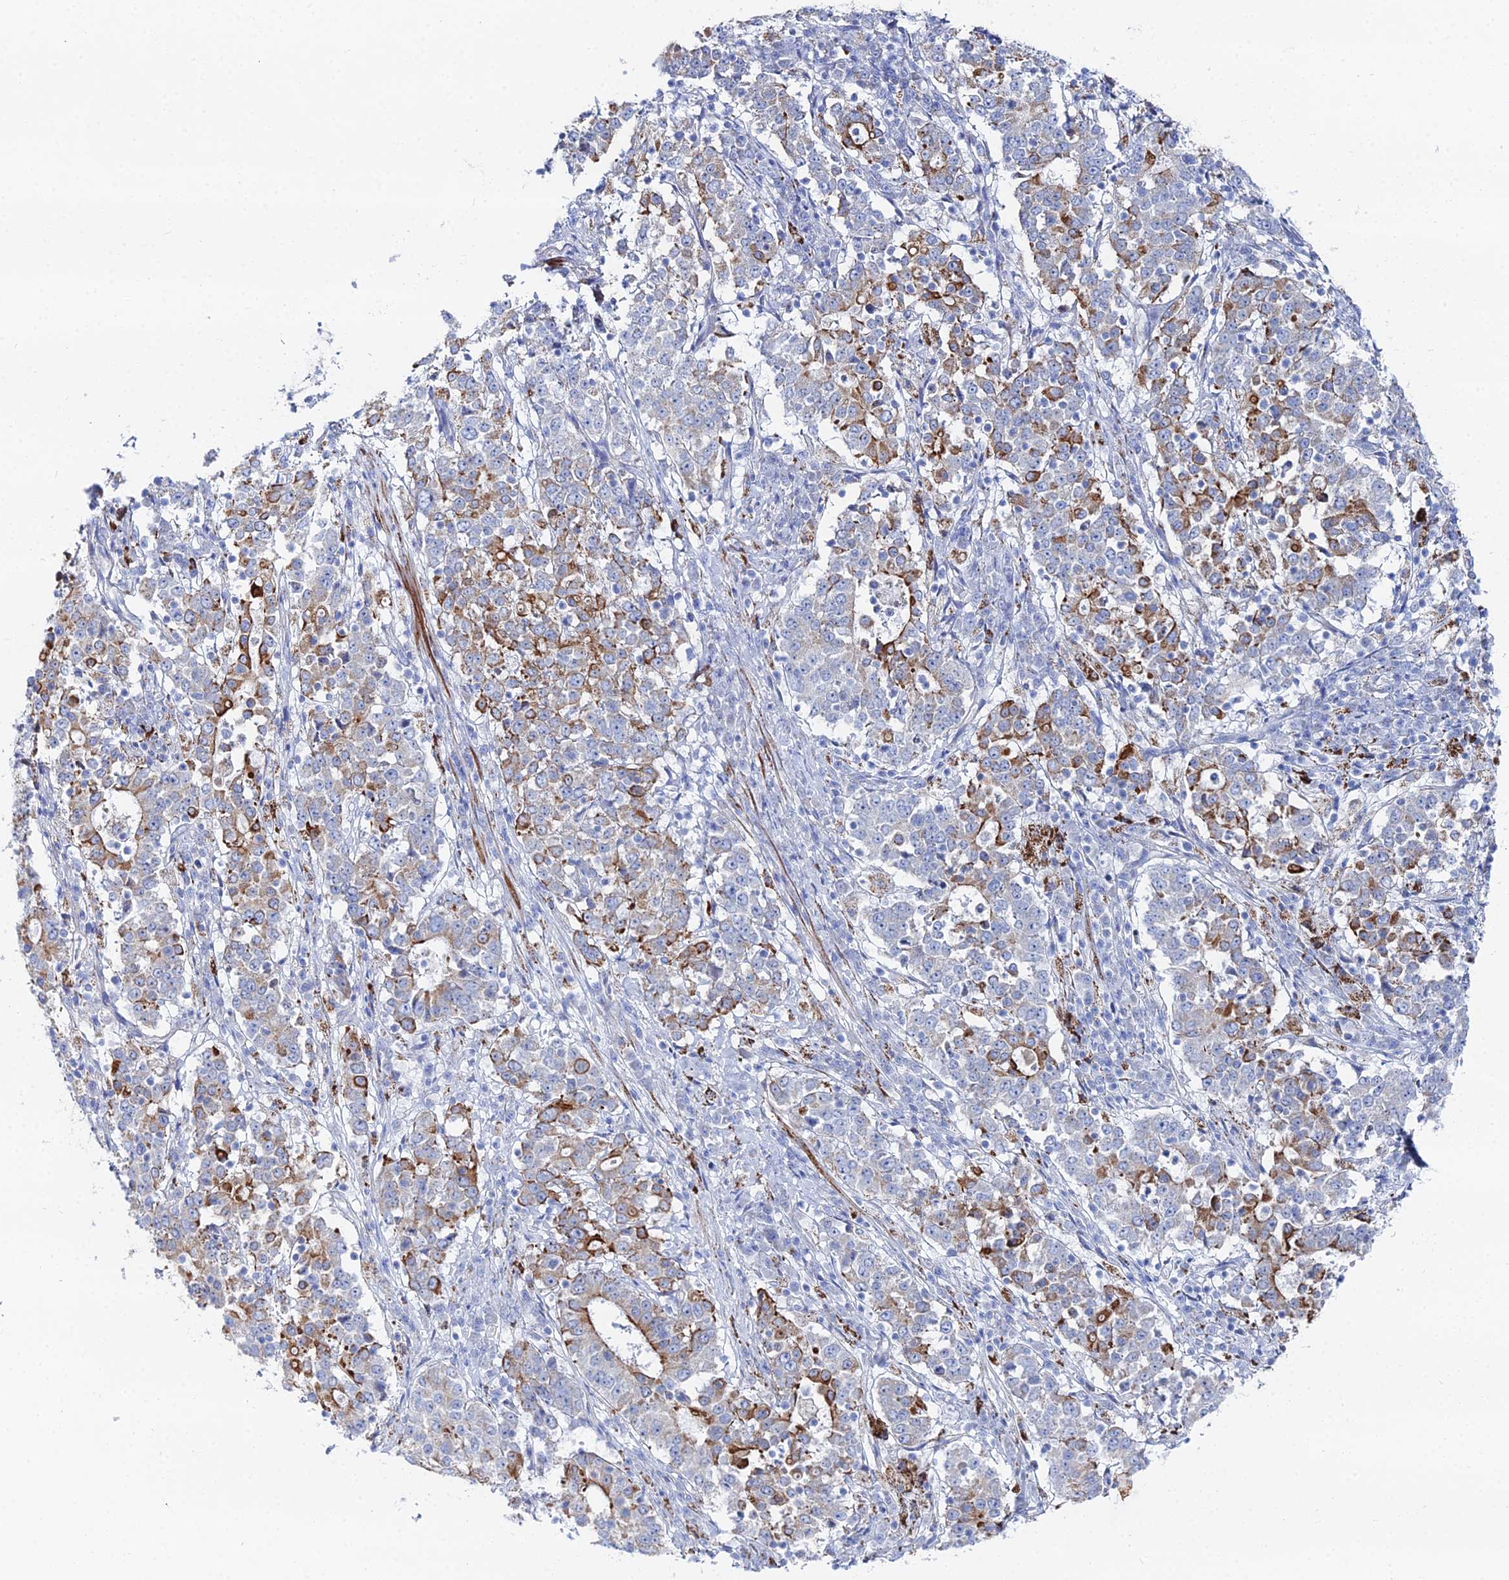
{"staining": {"intensity": "moderate", "quantity": "25%-75%", "location": "cytoplasmic/membranous"}, "tissue": "stomach cancer", "cell_type": "Tumor cells", "image_type": "cancer", "snomed": [{"axis": "morphology", "description": "Adenocarcinoma, NOS"}, {"axis": "topography", "description": "Stomach"}], "caption": "There is medium levels of moderate cytoplasmic/membranous positivity in tumor cells of stomach adenocarcinoma, as demonstrated by immunohistochemical staining (brown color).", "gene": "DHX34", "patient": {"sex": "male", "age": 59}}